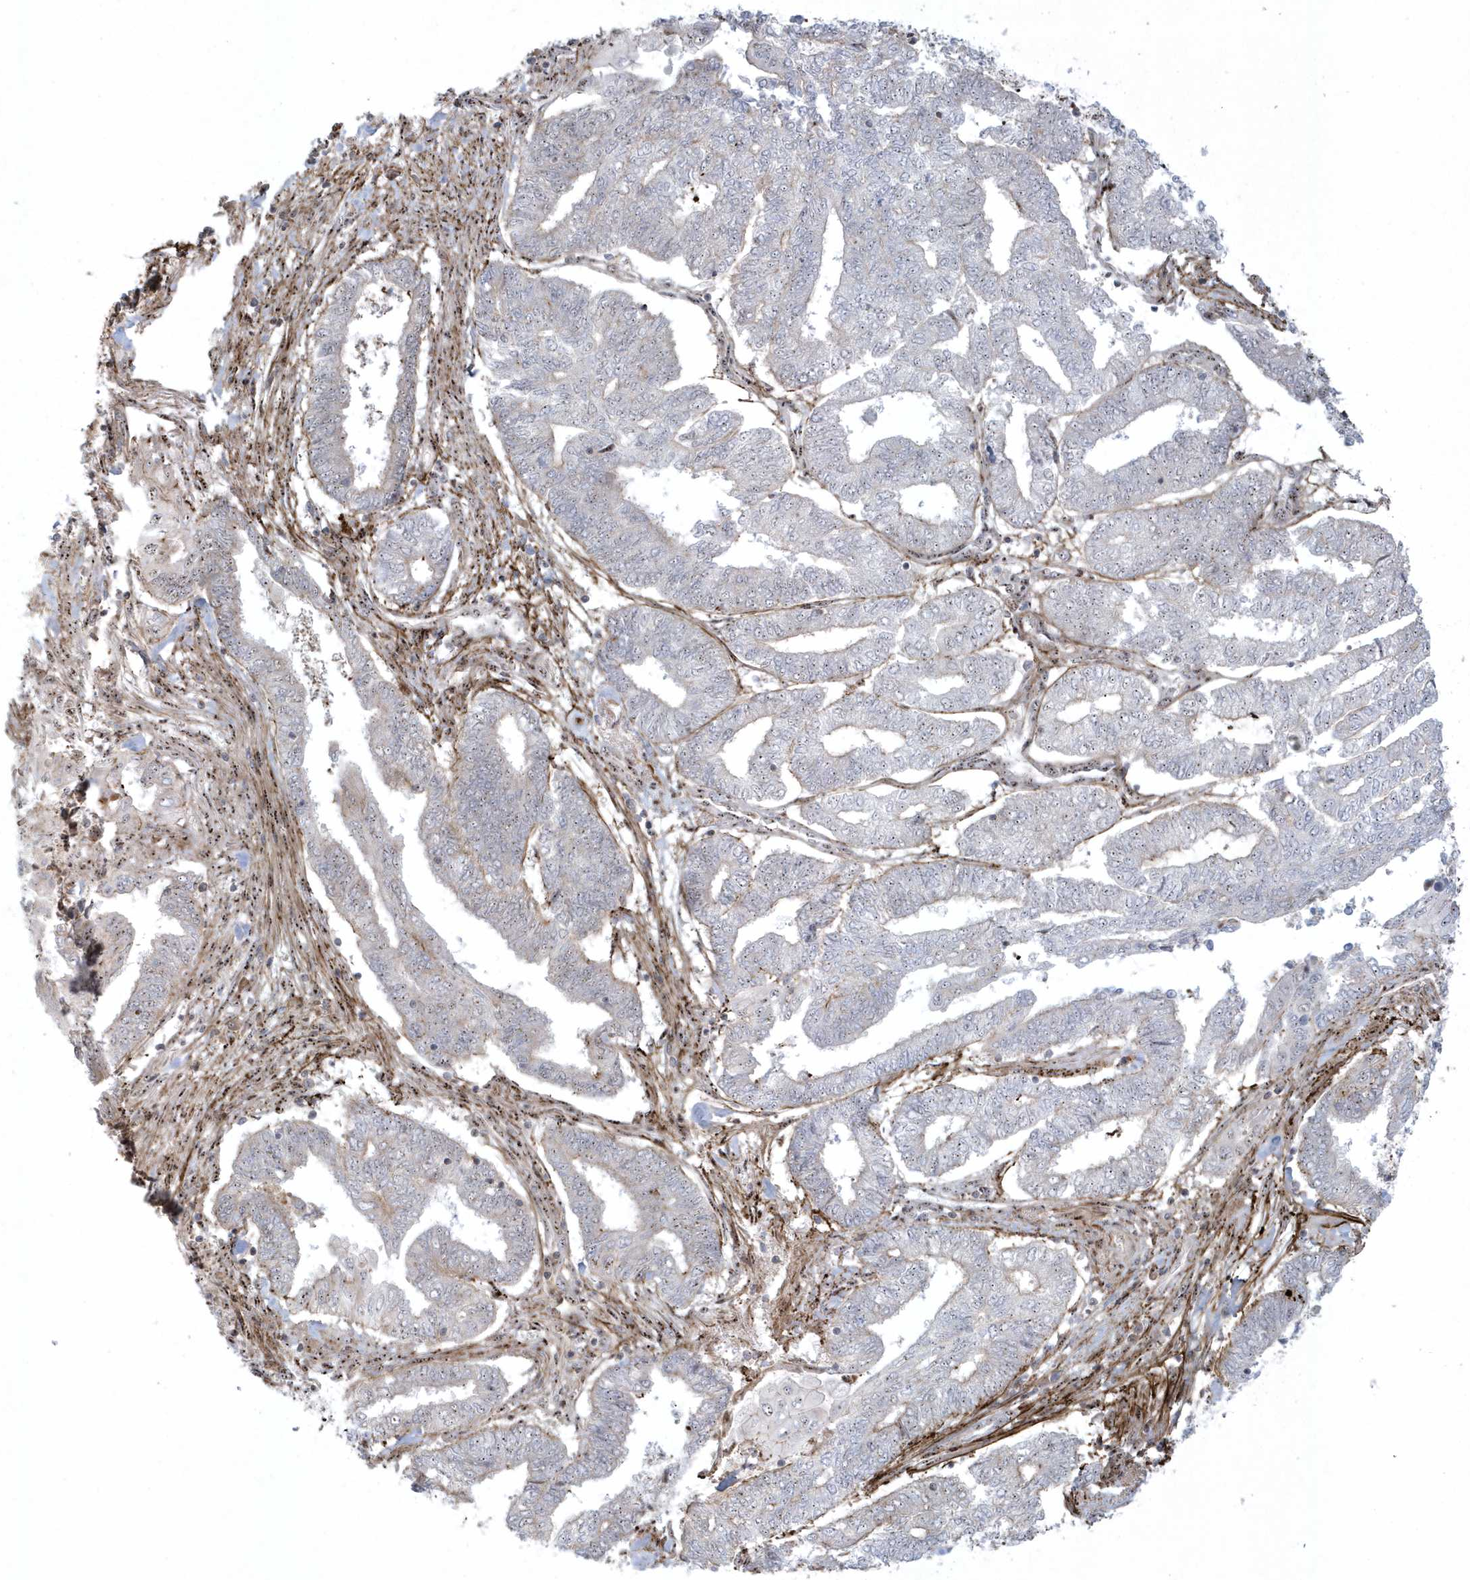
{"staining": {"intensity": "negative", "quantity": "none", "location": "none"}, "tissue": "endometrial cancer", "cell_type": "Tumor cells", "image_type": "cancer", "snomed": [{"axis": "morphology", "description": "Adenocarcinoma, NOS"}, {"axis": "topography", "description": "Uterus"}, {"axis": "topography", "description": "Endometrium"}], "caption": "Micrograph shows no protein staining in tumor cells of endometrial adenocarcinoma tissue.", "gene": "MASP2", "patient": {"sex": "female", "age": 70}}